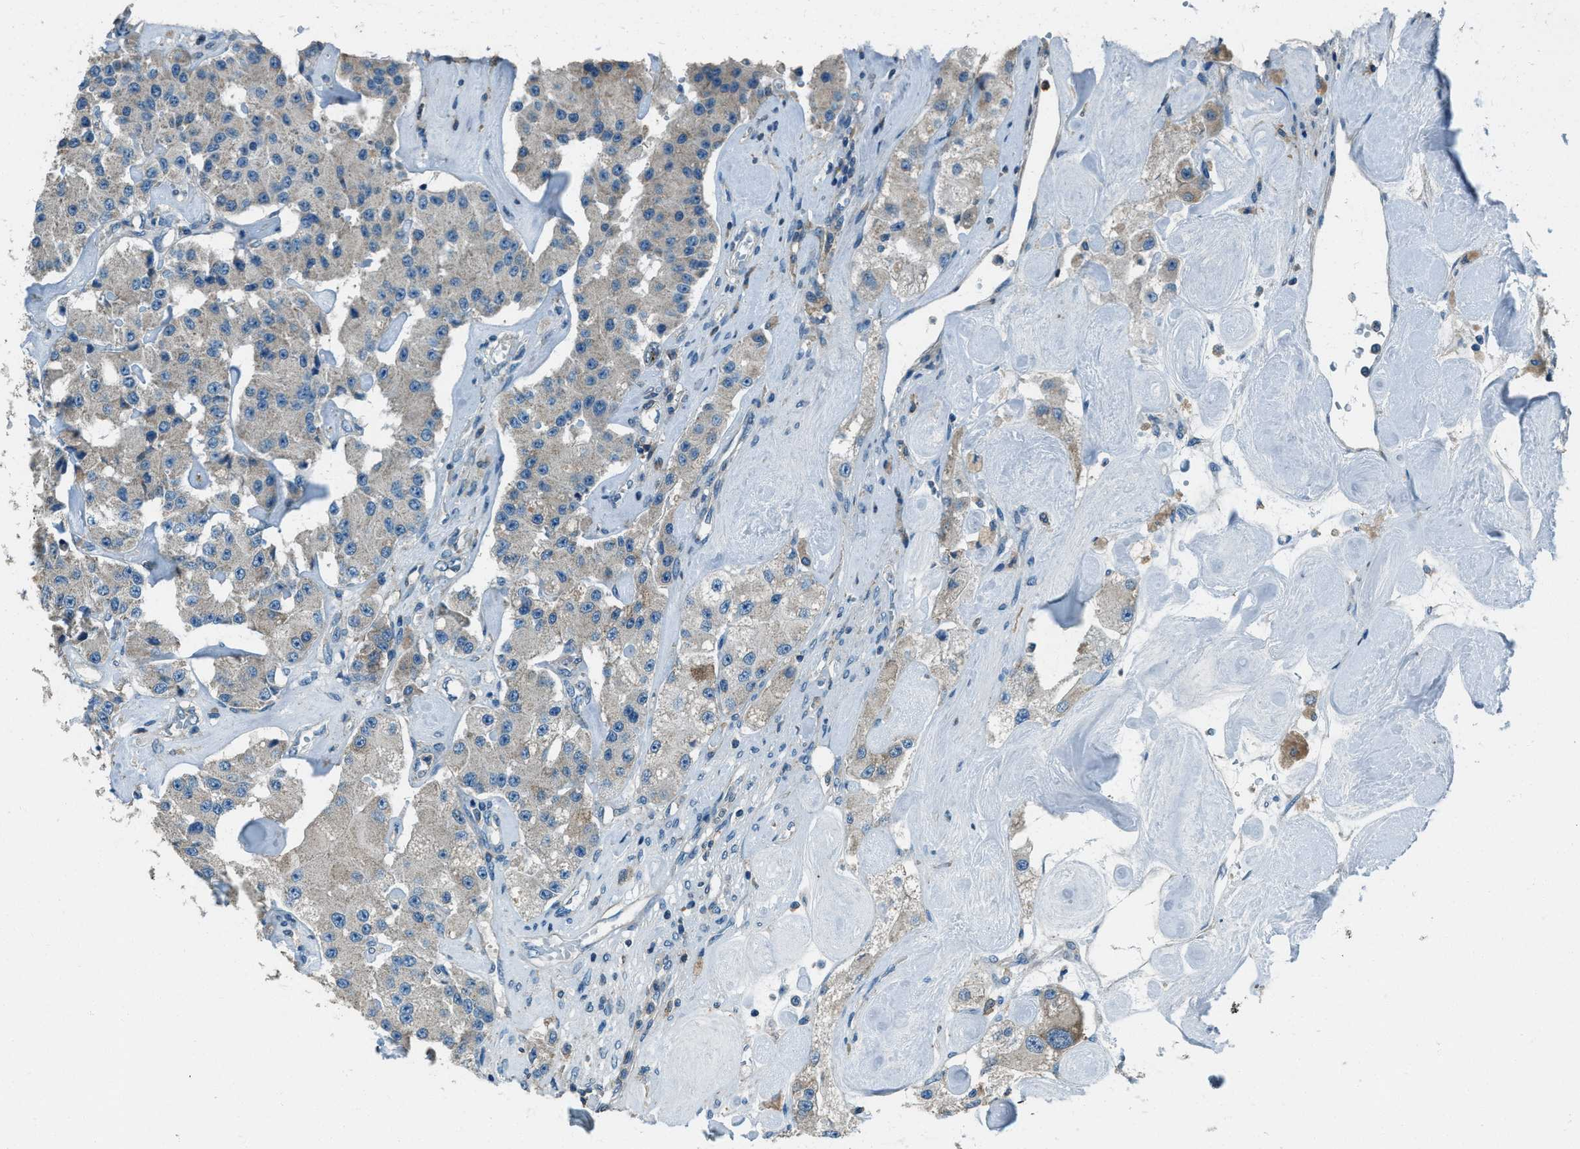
{"staining": {"intensity": "negative", "quantity": "none", "location": "none"}, "tissue": "carcinoid", "cell_type": "Tumor cells", "image_type": "cancer", "snomed": [{"axis": "morphology", "description": "Carcinoid, malignant, NOS"}, {"axis": "topography", "description": "Pancreas"}], "caption": "Malignant carcinoid was stained to show a protein in brown. There is no significant expression in tumor cells.", "gene": "SVIL", "patient": {"sex": "male", "age": 41}}